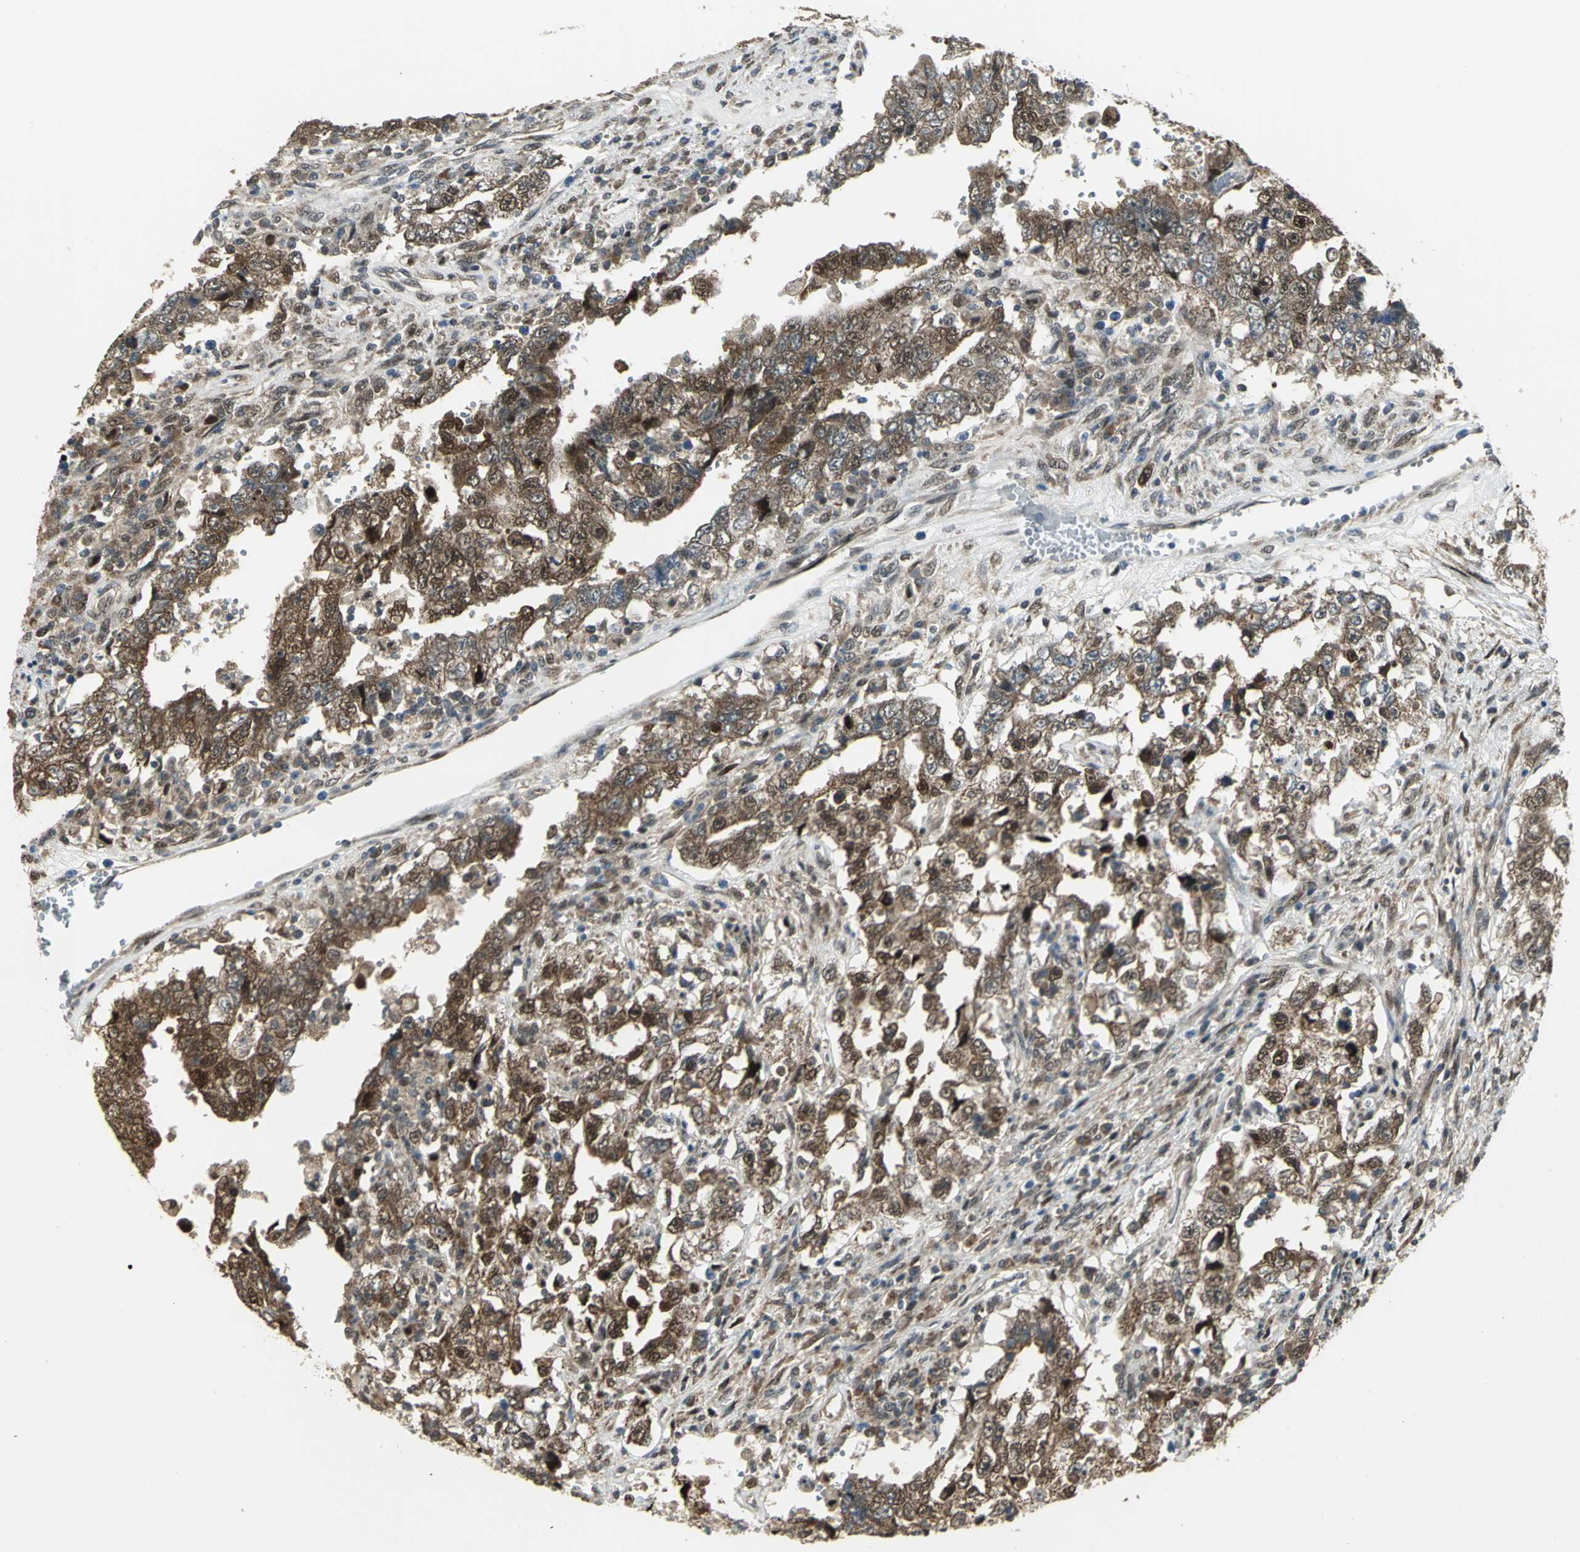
{"staining": {"intensity": "moderate", "quantity": ">75%", "location": "cytoplasmic/membranous,nuclear"}, "tissue": "testis cancer", "cell_type": "Tumor cells", "image_type": "cancer", "snomed": [{"axis": "morphology", "description": "Carcinoma, Embryonal, NOS"}, {"axis": "topography", "description": "Testis"}], "caption": "Tumor cells display moderate cytoplasmic/membranous and nuclear expression in approximately >75% of cells in testis cancer. The staining was performed using DAB (3,3'-diaminobenzidine), with brown indicating positive protein expression. Nuclei are stained blue with hematoxylin.", "gene": "PSMC4", "patient": {"sex": "male", "age": 26}}